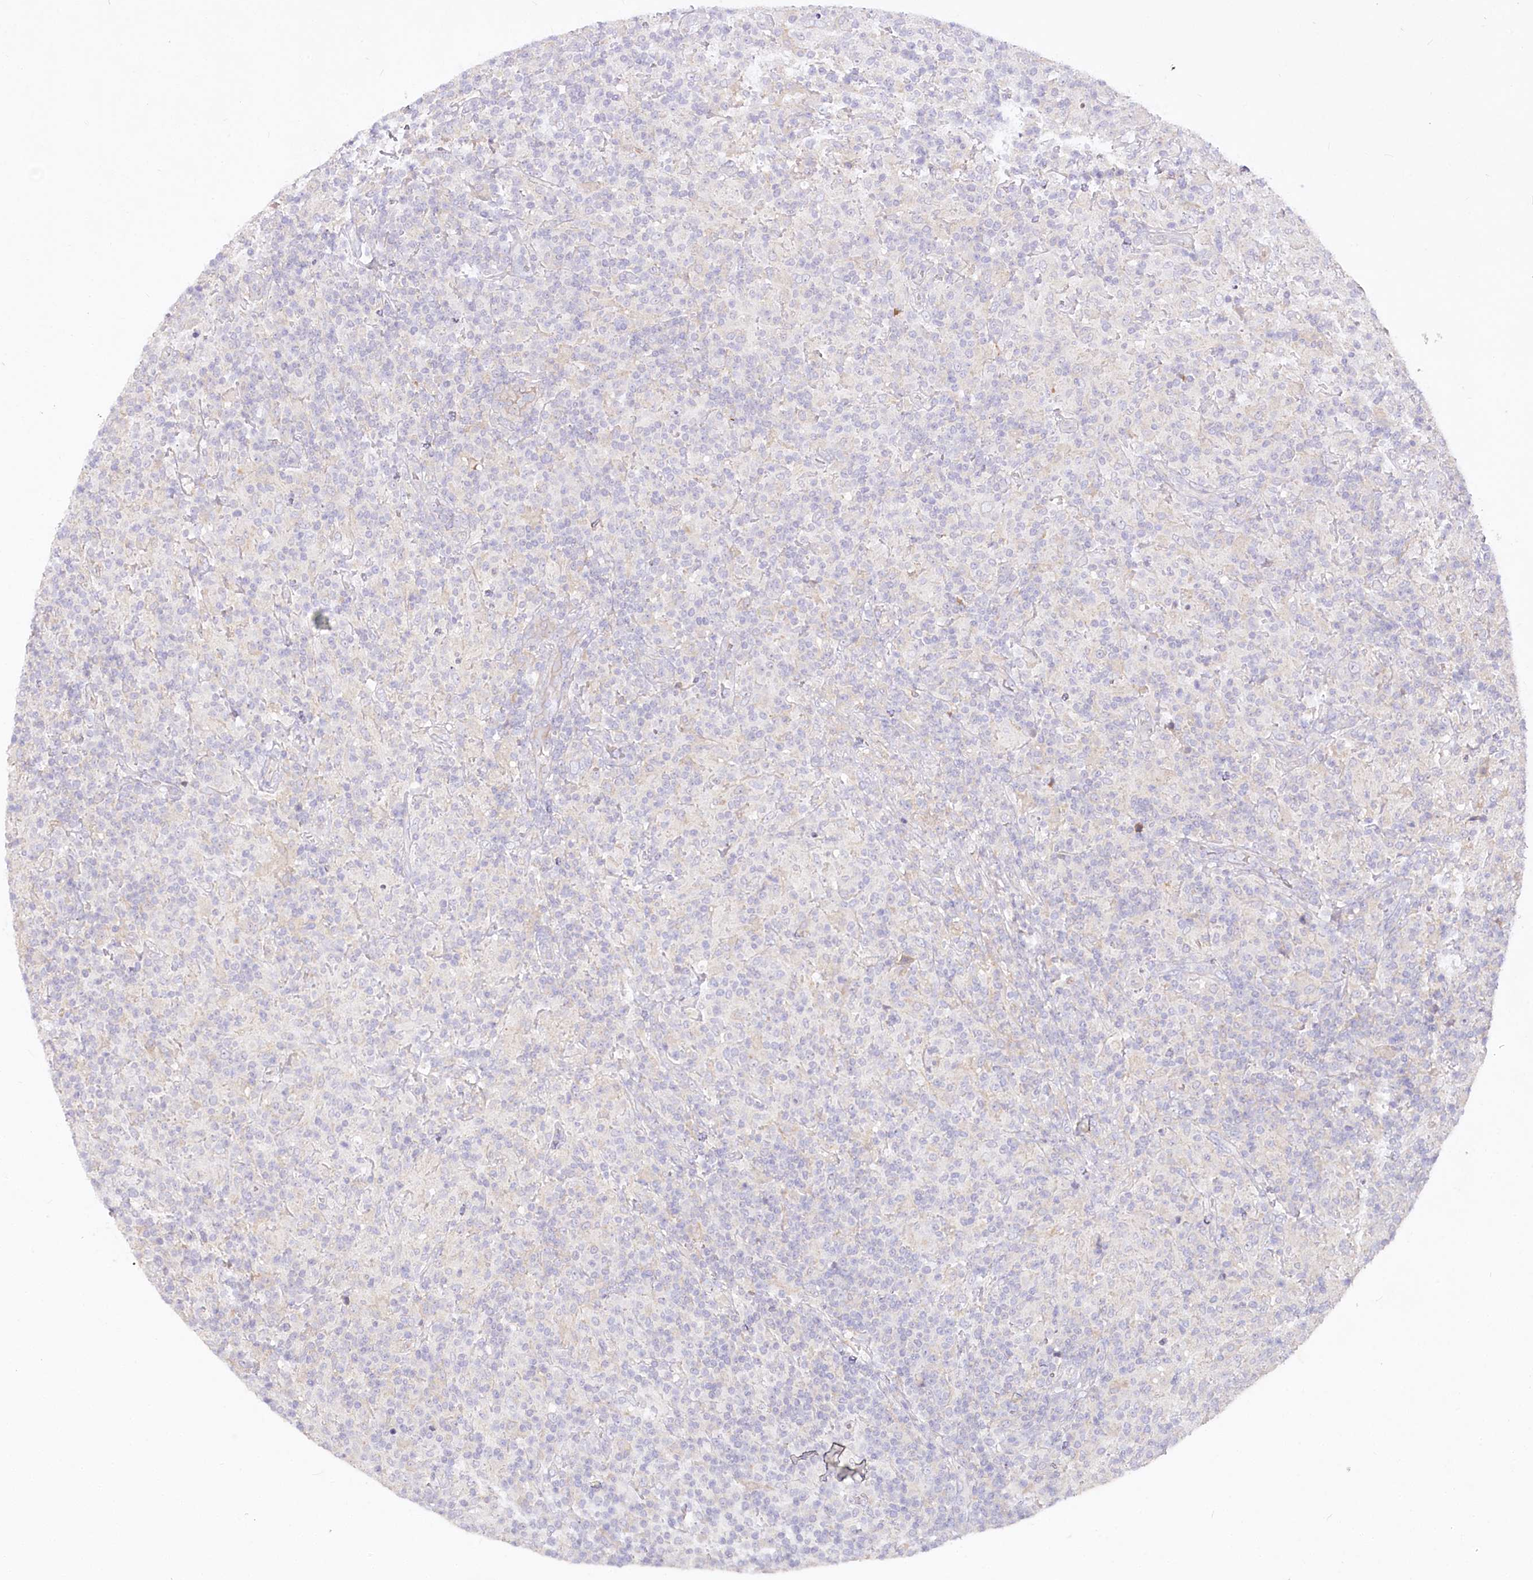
{"staining": {"intensity": "negative", "quantity": "none", "location": "none"}, "tissue": "lymphoma", "cell_type": "Tumor cells", "image_type": "cancer", "snomed": [{"axis": "morphology", "description": "Hodgkin's disease, NOS"}, {"axis": "topography", "description": "Lymph node"}], "caption": "This is an immunohistochemistry (IHC) histopathology image of human Hodgkin's disease. There is no positivity in tumor cells.", "gene": "EFHC2", "patient": {"sex": "male", "age": 70}}